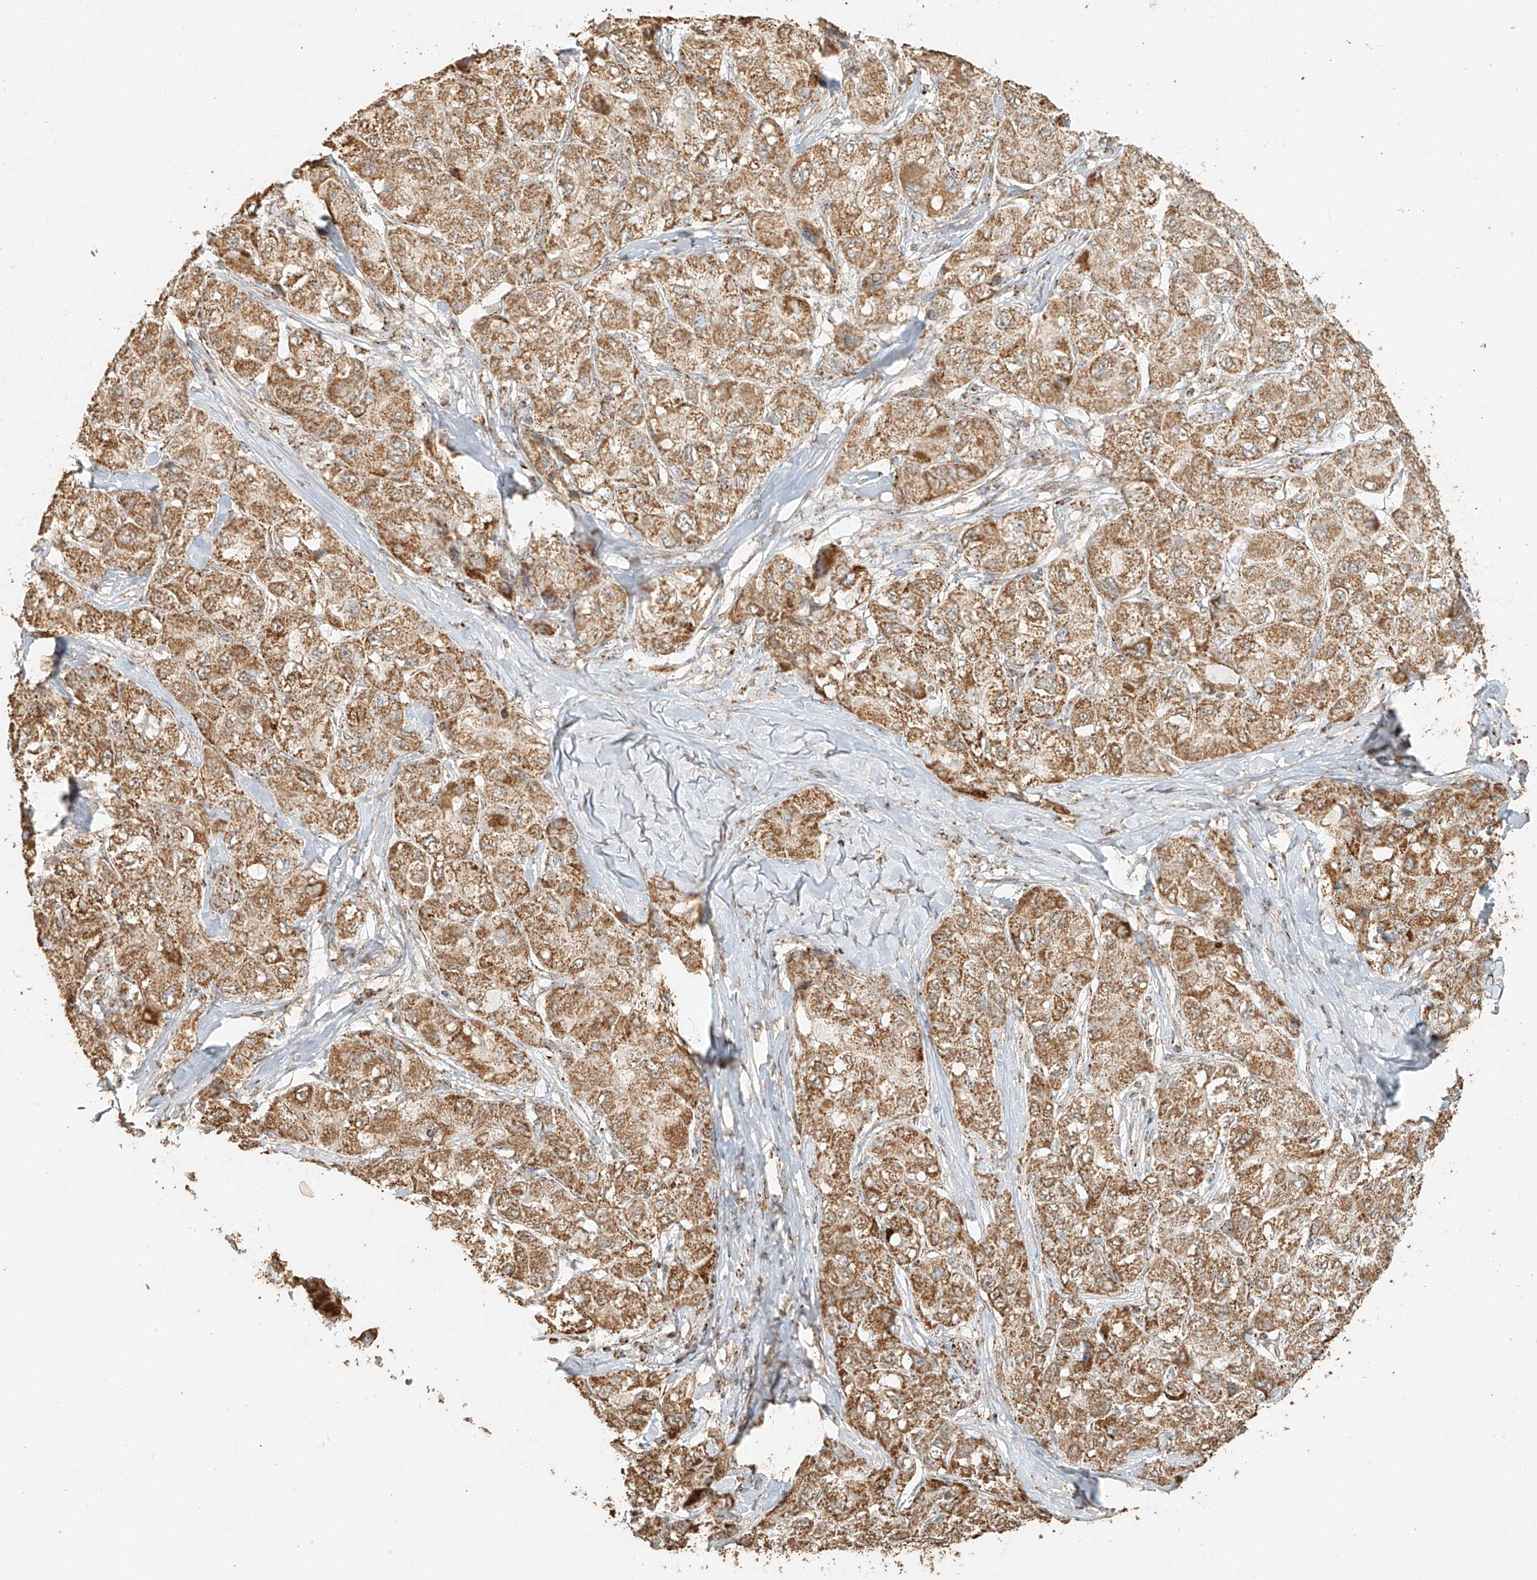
{"staining": {"intensity": "moderate", "quantity": ">75%", "location": "cytoplasmic/membranous"}, "tissue": "liver cancer", "cell_type": "Tumor cells", "image_type": "cancer", "snomed": [{"axis": "morphology", "description": "Carcinoma, Hepatocellular, NOS"}, {"axis": "topography", "description": "Liver"}], "caption": "Protein expression analysis of liver hepatocellular carcinoma displays moderate cytoplasmic/membranous positivity in approximately >75% of tumor cells.", "gene": "MIPEP", "patient": {"sex": "male", "age": 80}}